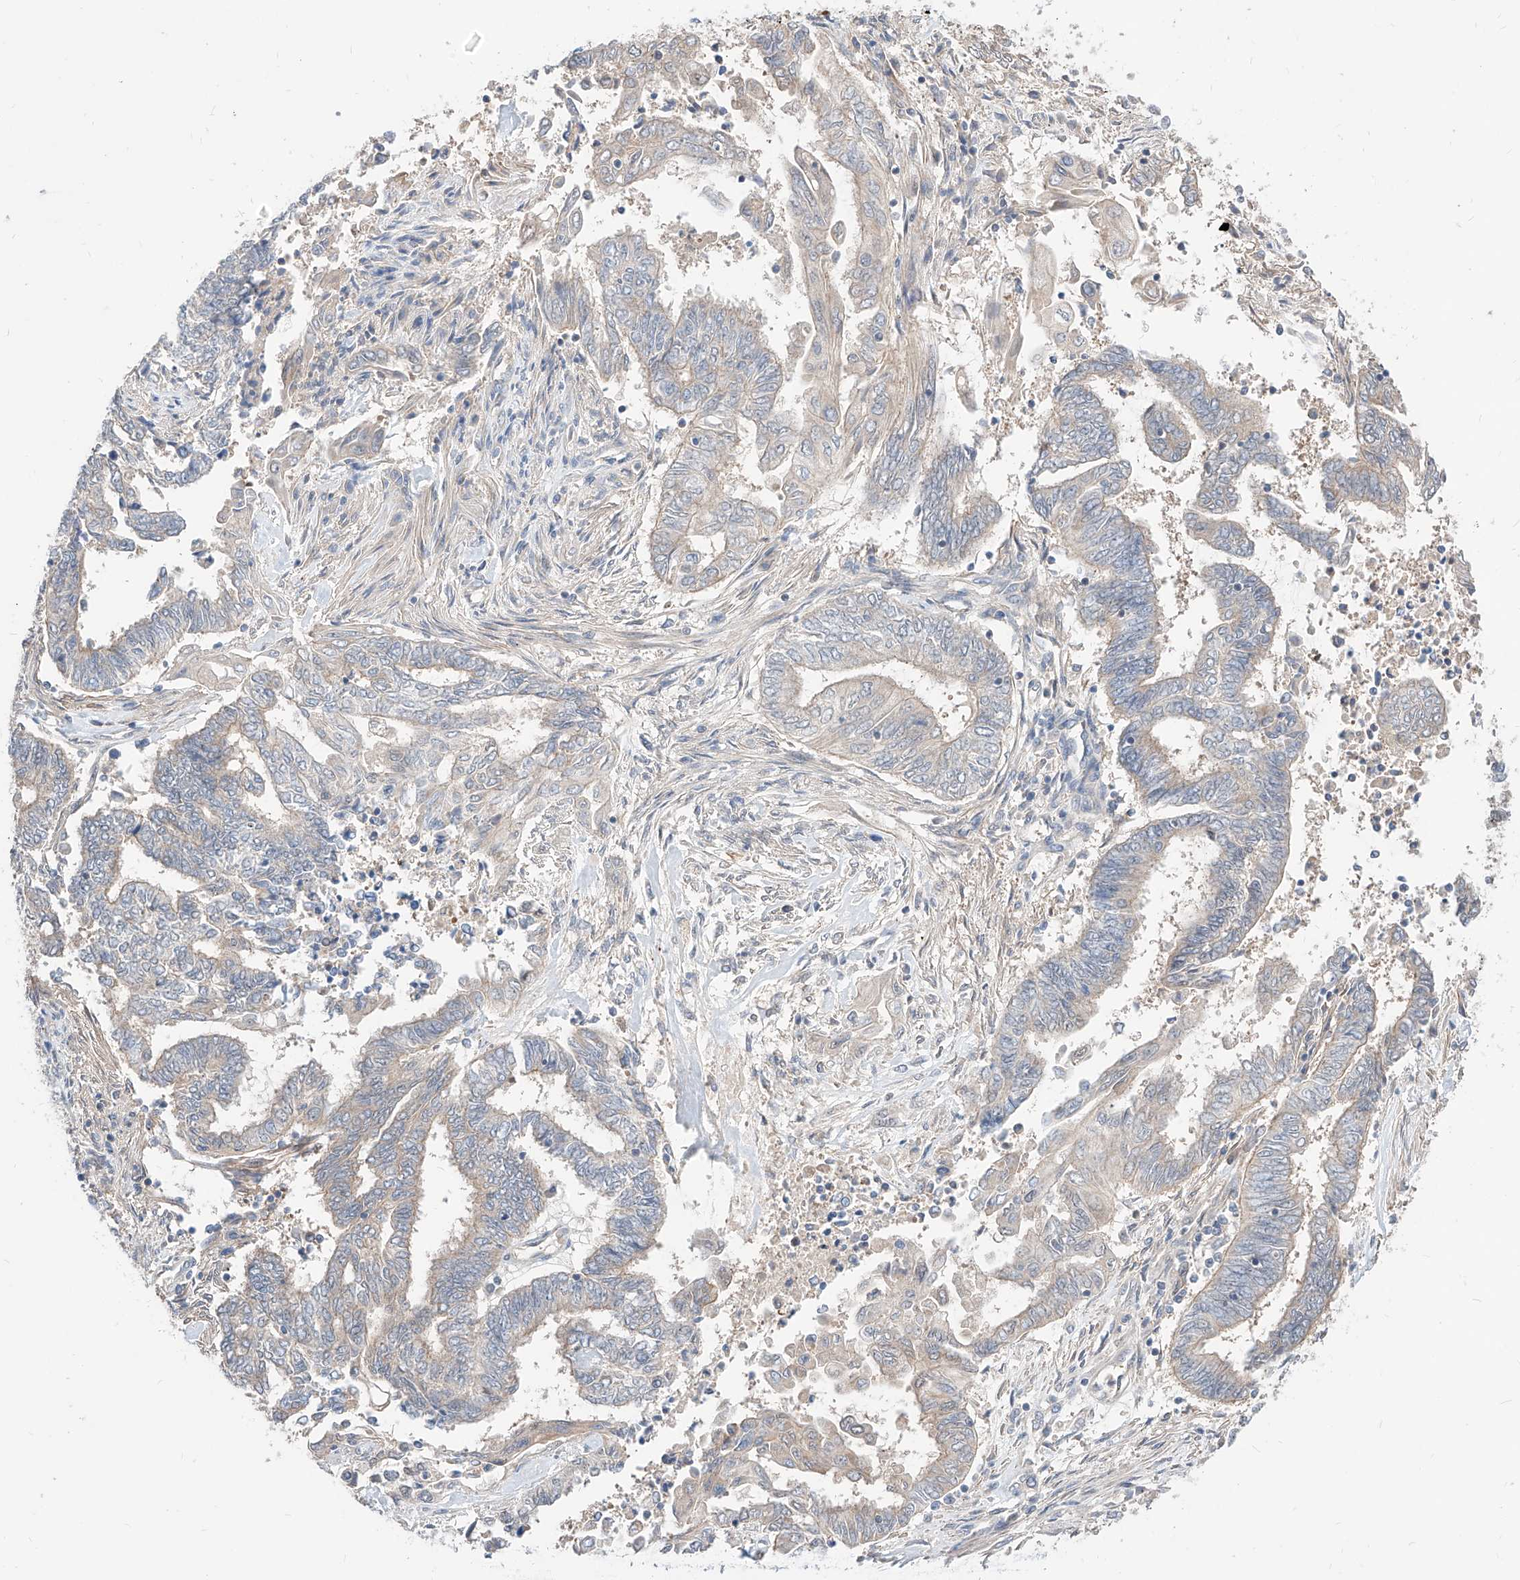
{"staining": {"intensity": "negative", "quantity": "none", "location": "none"}, "tissue": "endometrial cancer", "cell_type": "Tumor cells", "image_type": "cancer", "snomed": [{"axis": "morphology", "description": "Adenocarcinoma, NOS"}, {"axis": "topography", "description": "Uterus"}, {"axis": "topography", "description": "Endometrium"}], "caption": "Image shows no significant protein staining in tumor cells of endometrial cancer.", "gene": "TSNAX", "patient": {"sex": "female", "age": 70}}